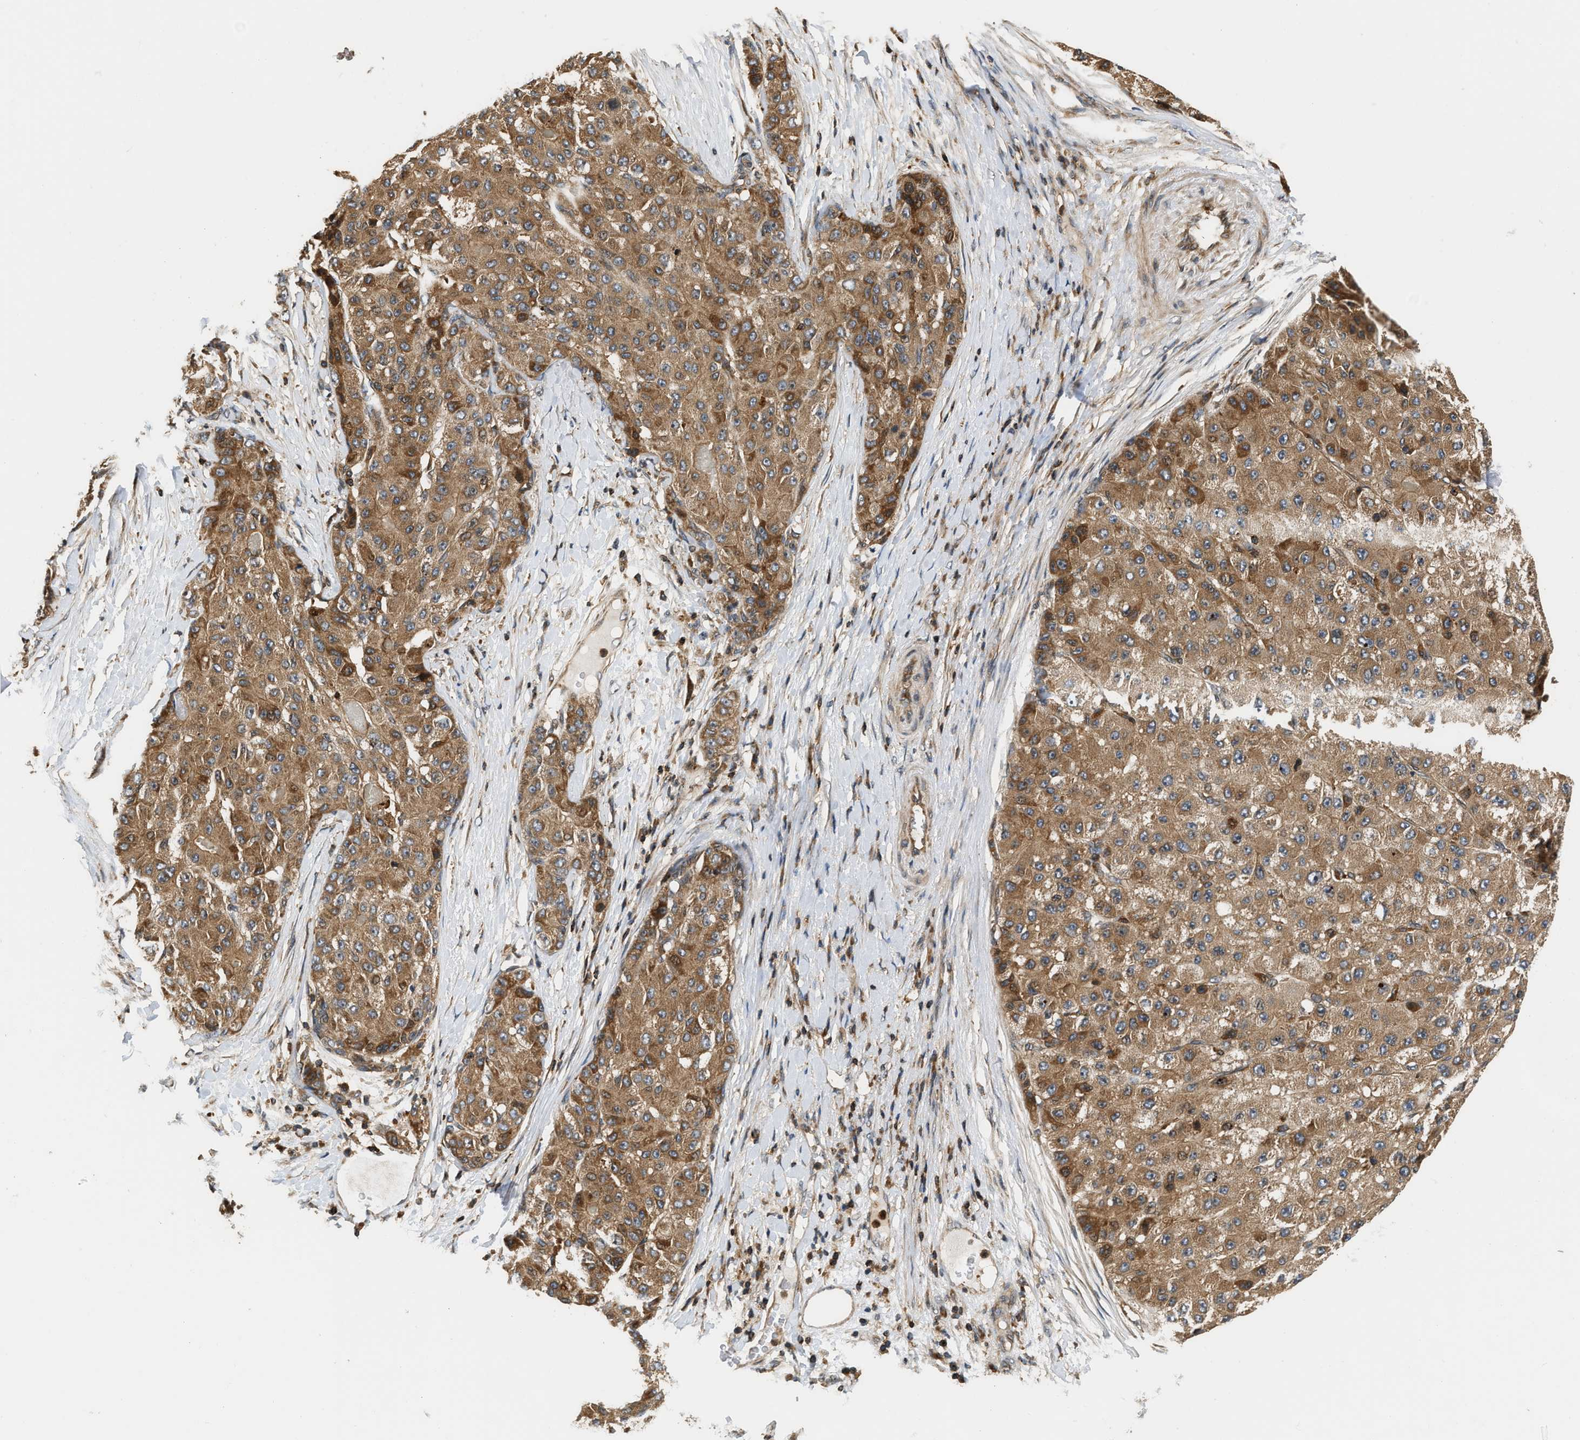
{"staining": {"intensity": "moderate", "quantity": ">75%", "location": "cytoplasmic/membranous"}, "tissue": "liver cancer", "cell_type": "Tumor cells", "image_type": "cancer", "snomed": [{"axis": "morphology", "description": "Carcinoma, Hepatocellular, NOS"}, {"axis": "topography", "description": "Liver"}], "caption": "Moderate cytoplasmic/membranous protein expression is seen in about >75% of tumor cells in liver cancer.", "gene": "SNX5", "patient": {"sex": "male", "age": 80}}